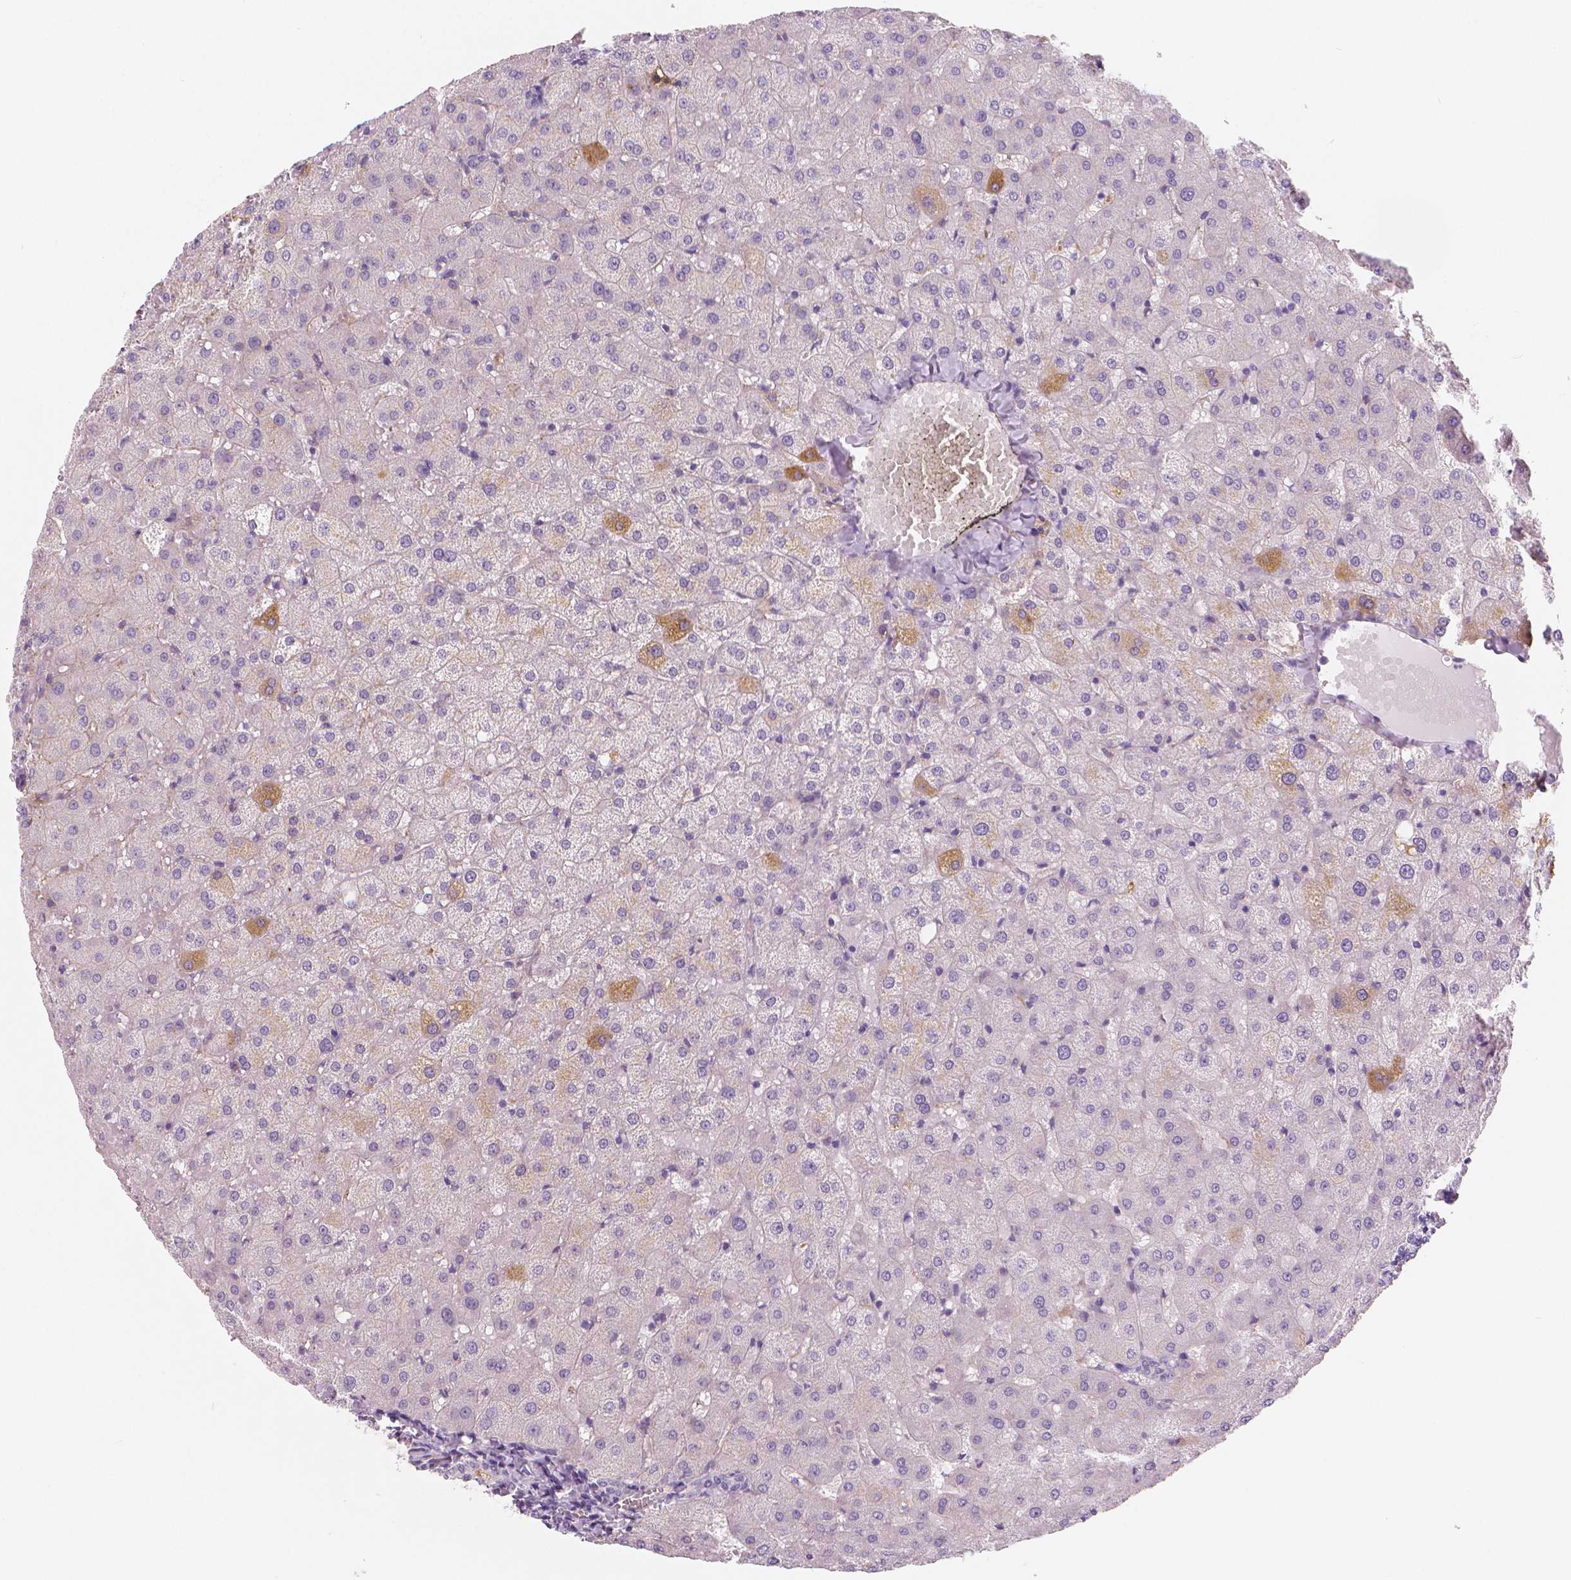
{"staining": {"intensity": "negative", "quantity": "none", "location": "none"}, "tissue": "liver", "cell_type": "Cholangiocytes", "image_type": "normal", "snomed": [{"axis": "morphology", "description": "Normal tissue, NOS"}, {"axis": "topography", "description": "Liver"}], "caption": "Benign liver was stained to show a protein in brown. There is no significant staining in cholangiocytes.", "gene": "APOA4", "patient": {"sex": "female", "age": 50}}